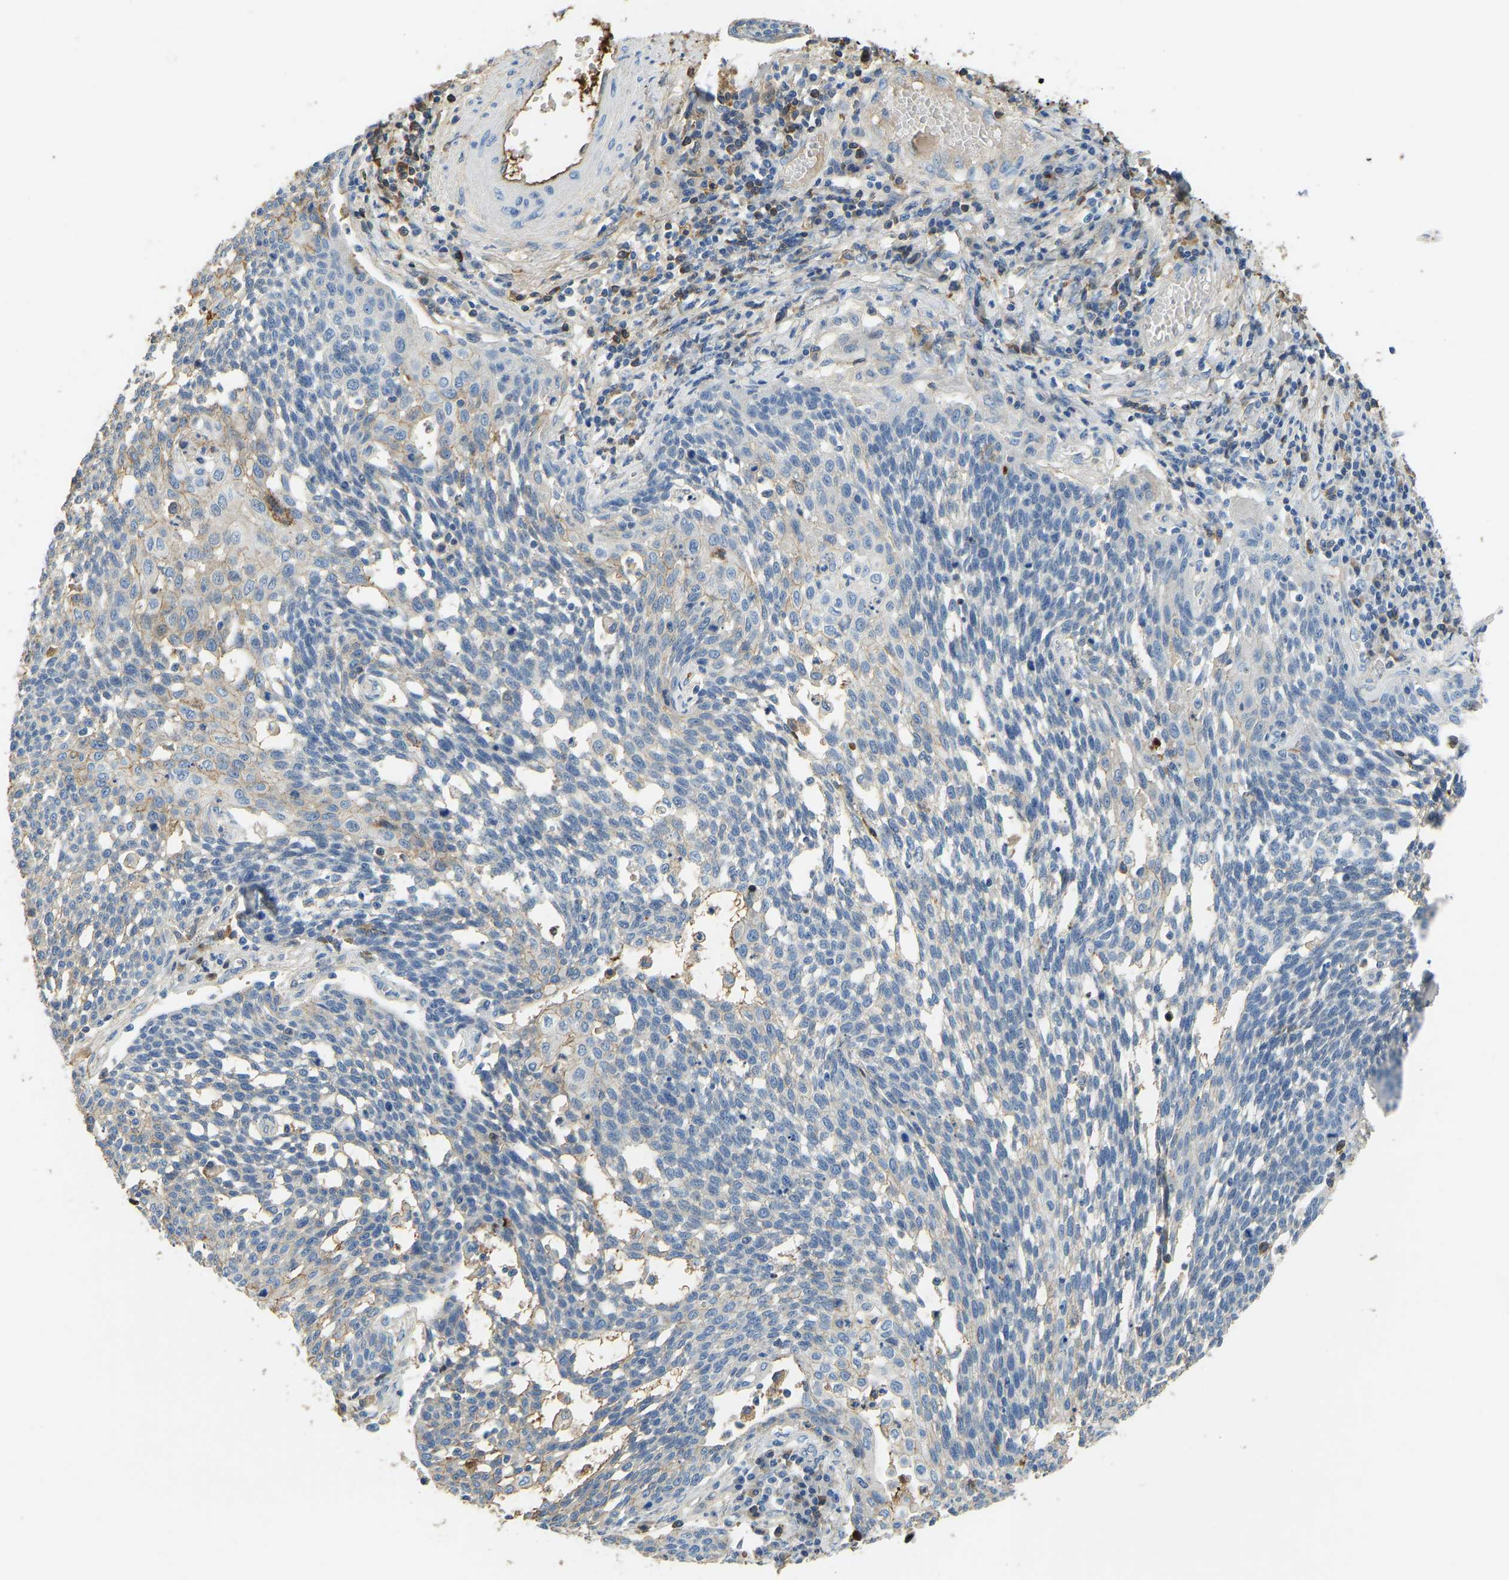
{"staining": {"intensity": "negative", "quantity": "none", "location": "none"}, "tissue": "cervical cancer", "cell_type": "Tumor cells", "image_type": "cancer", "snomed": [{"axis": "morphology", "description": "Squamous cell carcinoma, NOS"}, {"axis": "topography", "description": "Cervix"}], "caption": "An IHC micrograph of cervical cancer (squamous cell carcinoma) is shown. There is no staining in tumor cells of cervical cancer (squamous cell carcinoma).", "gene": "THBS4", "patient": {"sex": "female", "age": 34}}